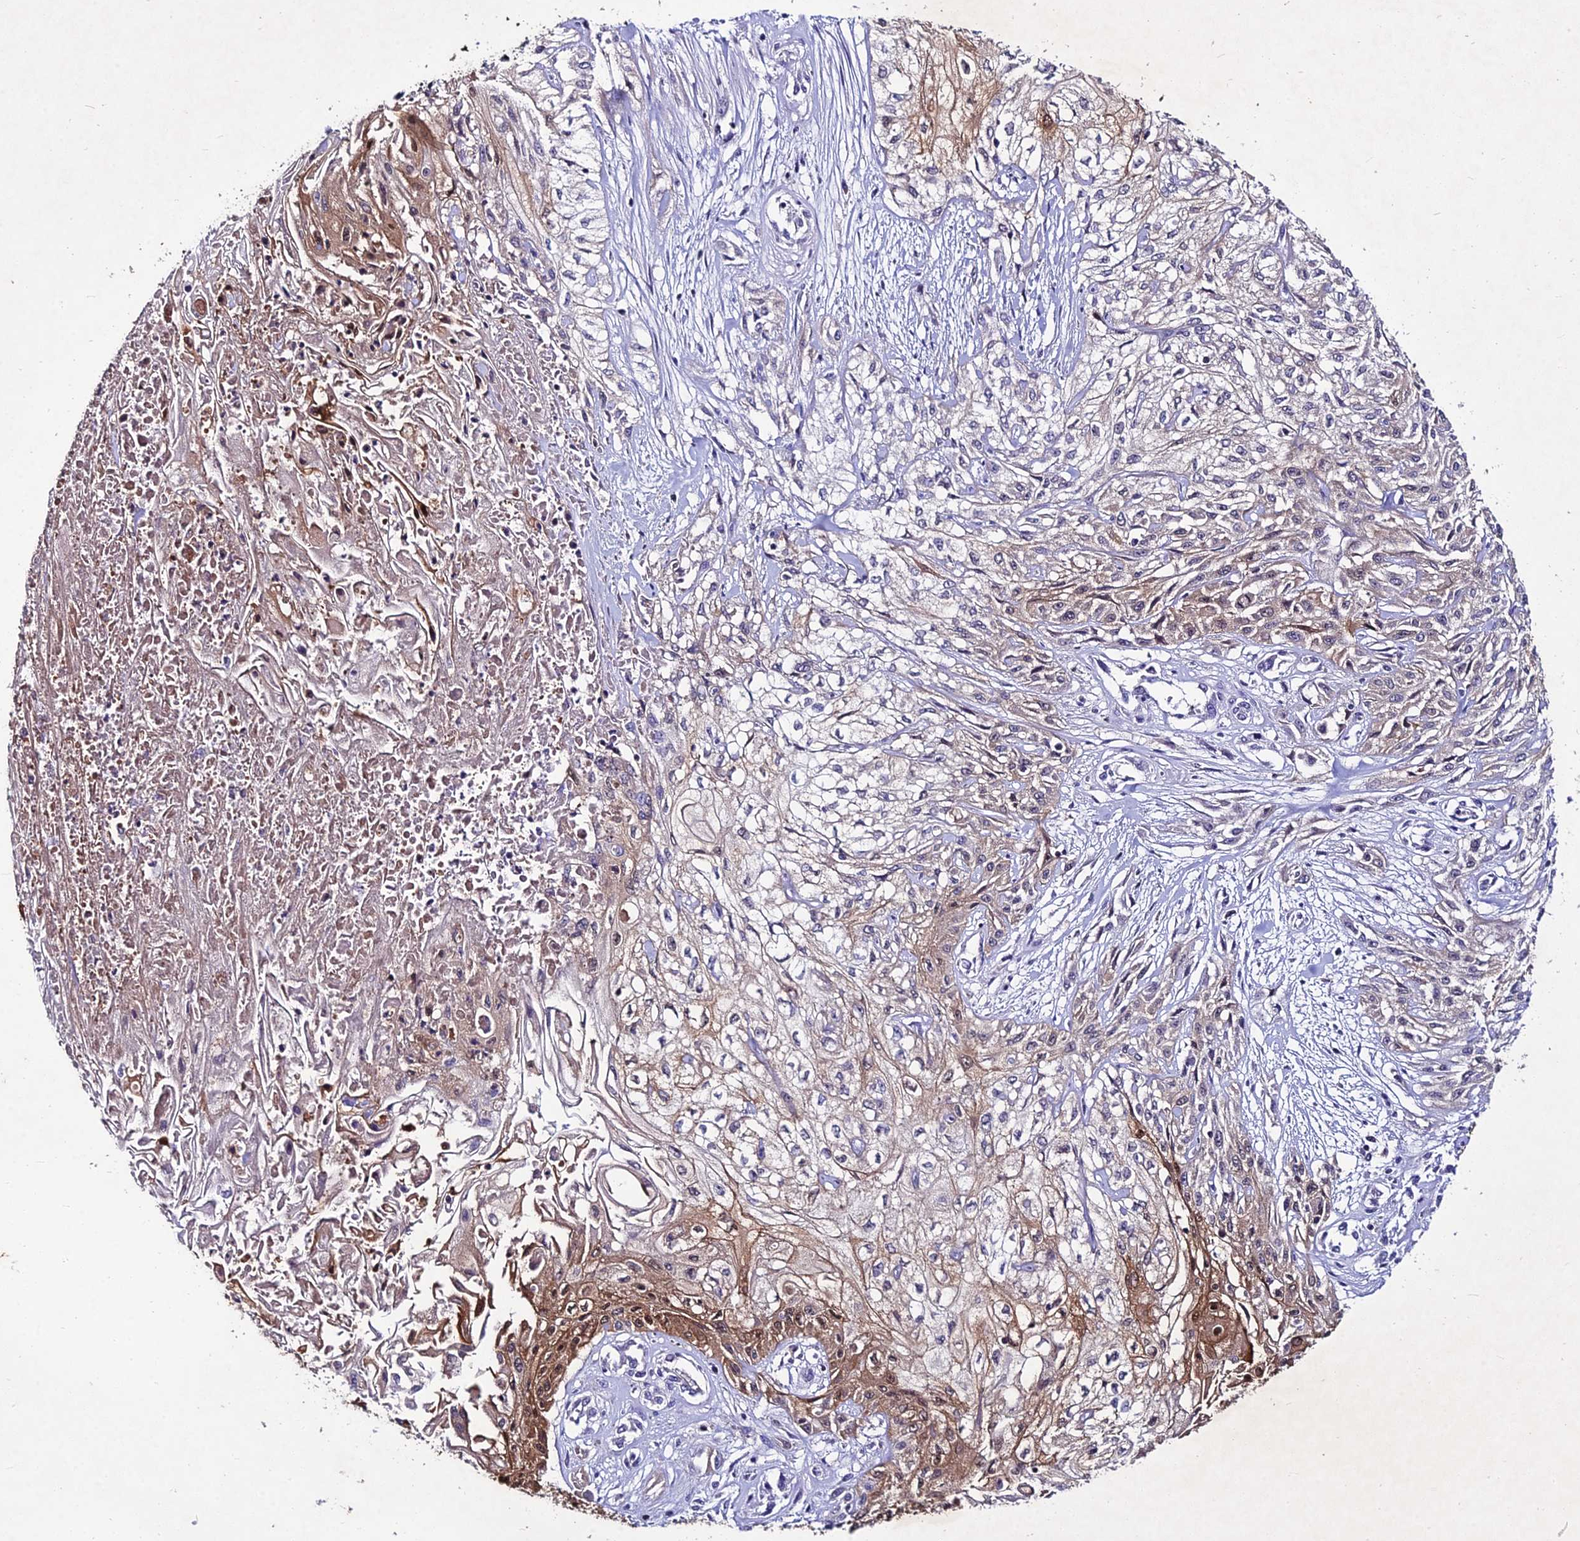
{"staining": {"intensity": "moderate", "quantity": "25%-75%", "location": "cytoplasmic/membranous,nuclear"}, "tissue": "skin cancer", "cell_type": "Tumor cells", "image_type": "cancer", "snomed": [{"axis": "morphology", "description": "Squamous cell carcinoma, NOS"}, {"axis": "morphology", "description": "Squamous cell carcinoma, metastatic, NOS"}, {"axis": "topography", "description": "Skin"}, {"axis": "topography", "description": "Lymph node"}], "caption": "Immunohistochemical staining of human skin metastatic squamous cell carcinoma exhibits moderate cytoplasmic/membranous and nuclear protein expression in about 25%-75% of tumor cells.", "gene": "LGALS7", "patient": {"sex": "male", "age": 75}}